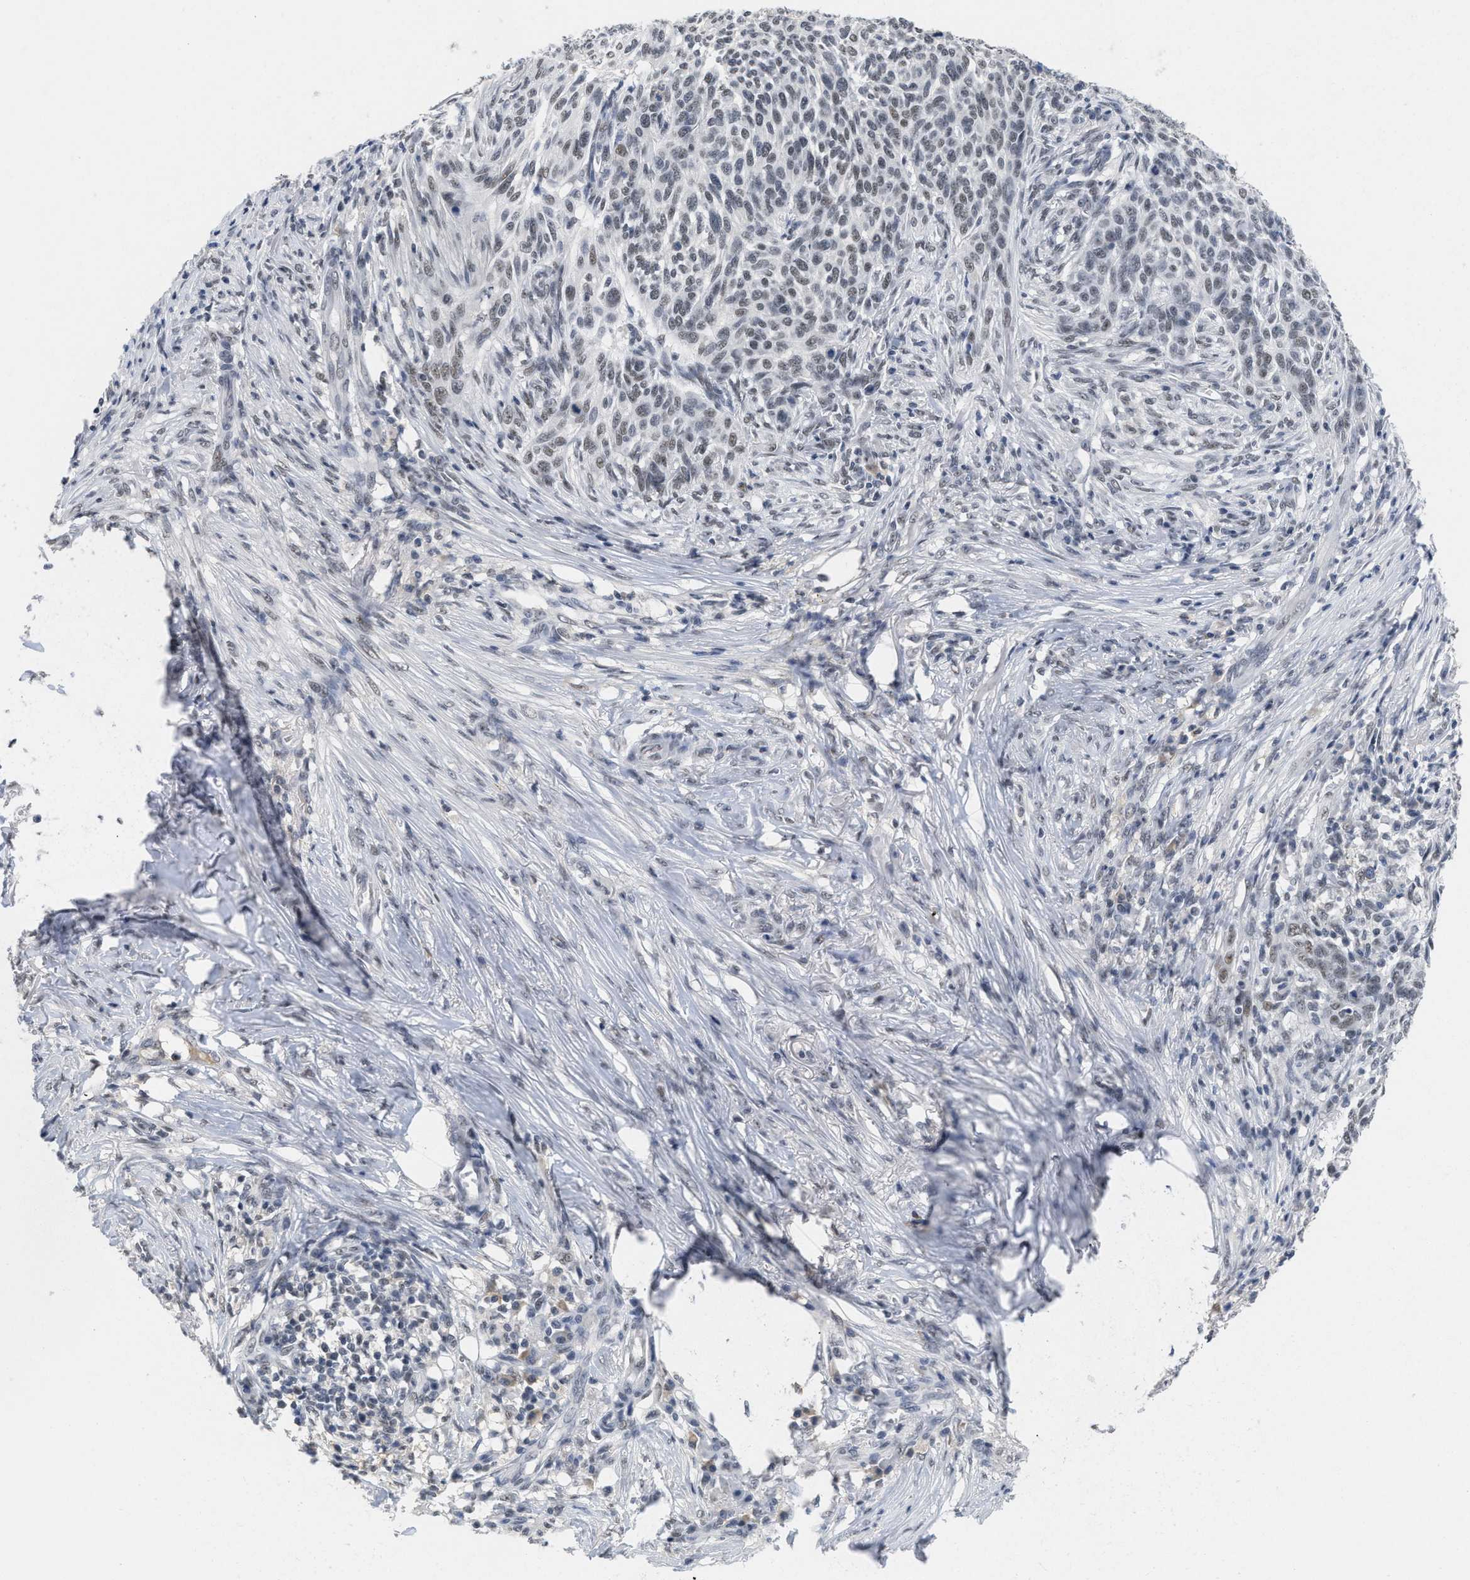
{"staining": {"intensity": "weak", "quantity": ">75%", "location": "nuclear"}, "tissue": "skin cancer", "cell_type": "Tumor cells", "image_type": "cancer", "snomed": [{"axis": "morphology", "description": "Basal cell carcinoma"}, {"axis": "topography", "description": "Skin"}], "caption": "A micrograph of human skin cancer stained for a protein displays weak nuclear brown staining in tumor cells.", "gene": "GGNBP2", "patient": {"sex": "male", "age": 85}}